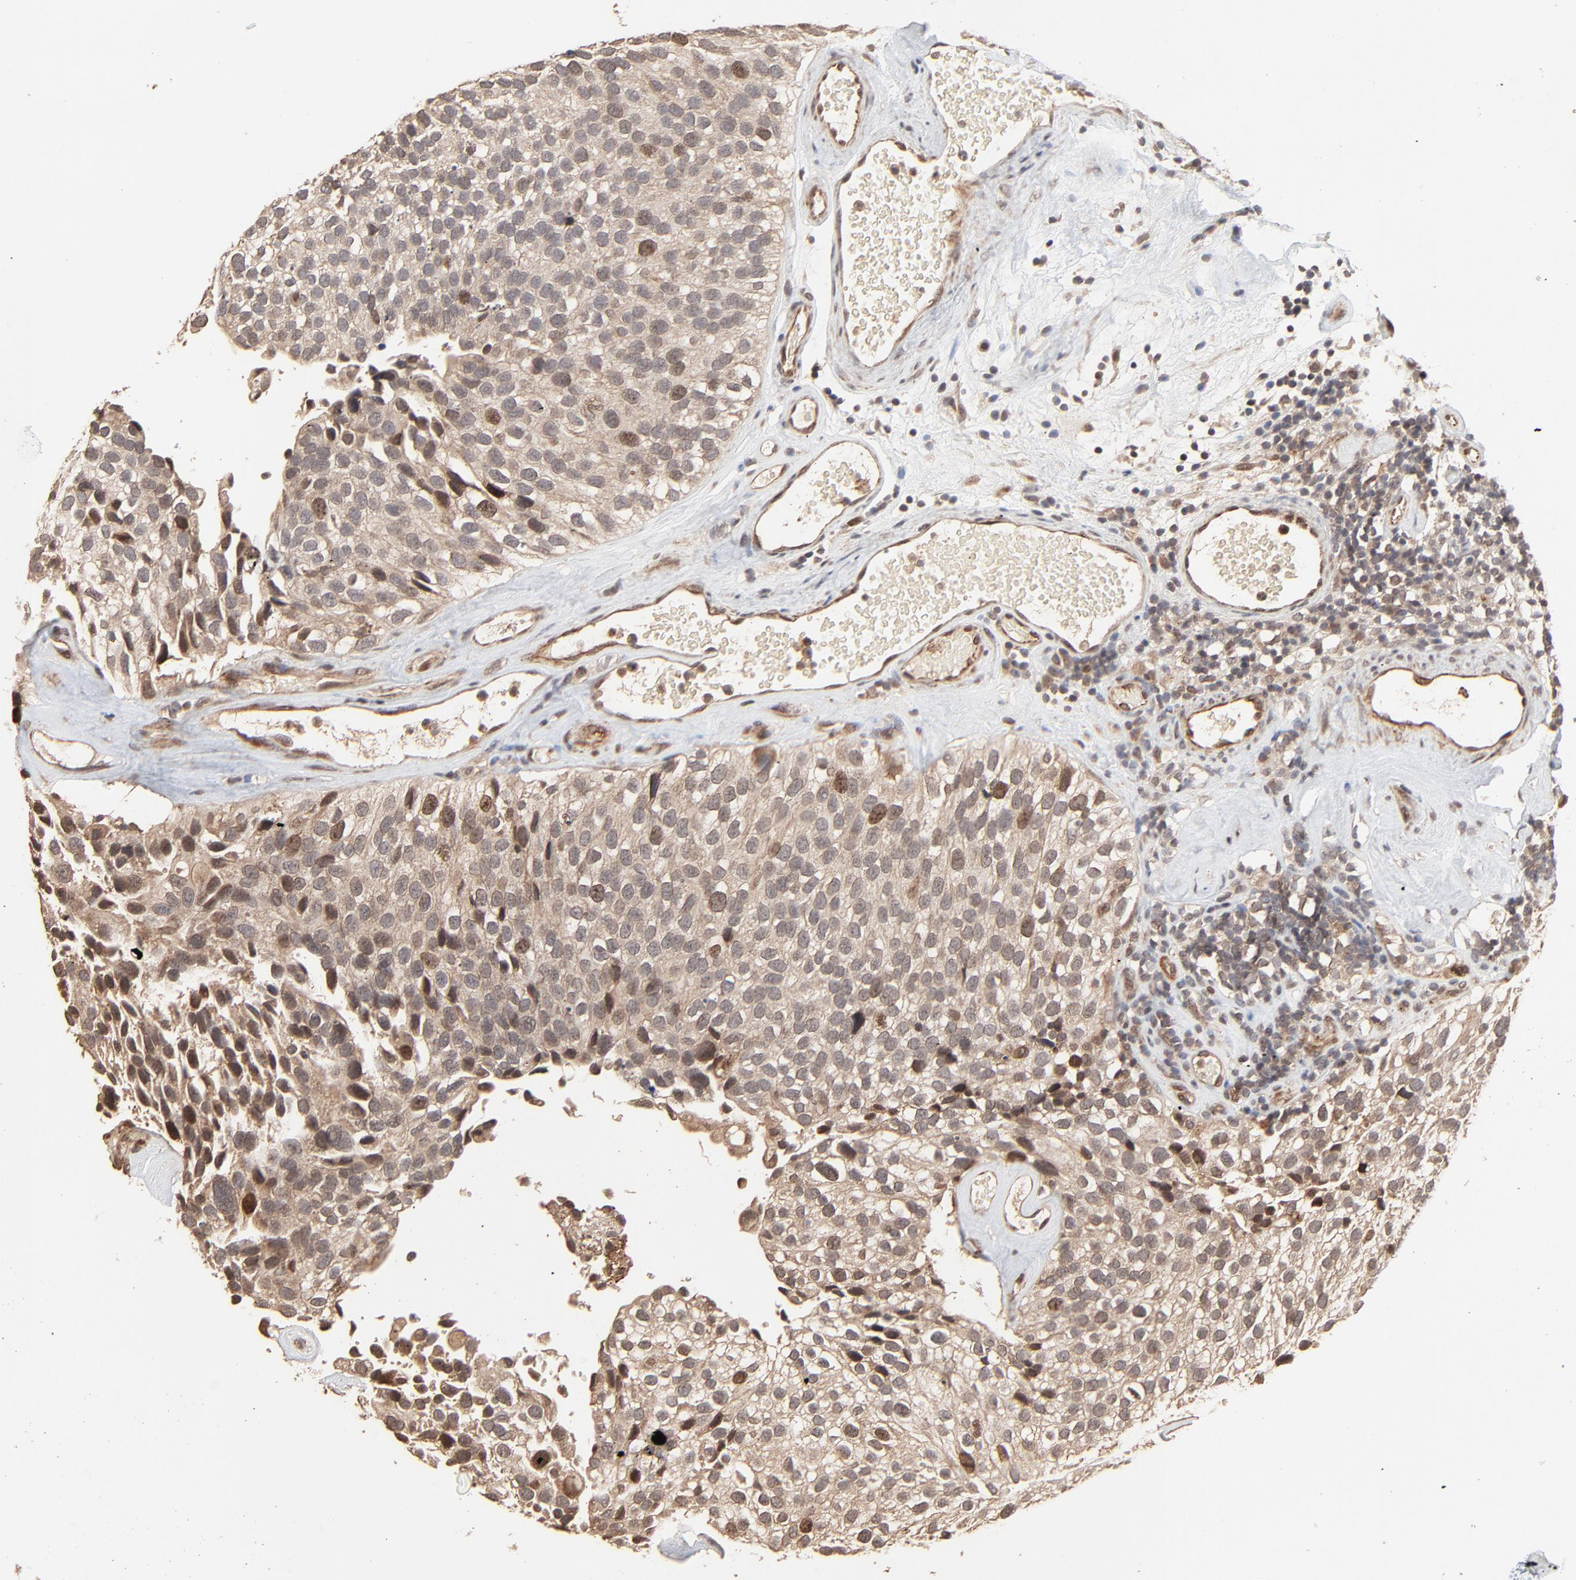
{"staining": {"intensity": "moderate", "quantity": "<25%", "location": "nuclear"}, "tissue": "urothelial cancer", "cell_type": "Tumor cells", "image_type": "cancer", "snomed": [{"axis": "morphology", "description": "Urothelial carcinoma, High grade"}, {"axis": "topography", "description": "Urinary bladder"}], "caption": "This histopathology image exhibits immunohistochemistry (IHC) staining of human urothelial cancer, with low moderate nuclear positivity in approximately <25% of tumor cells.", "gene": "FAM227A", "patient": {"sex": "male", "age": 72}}